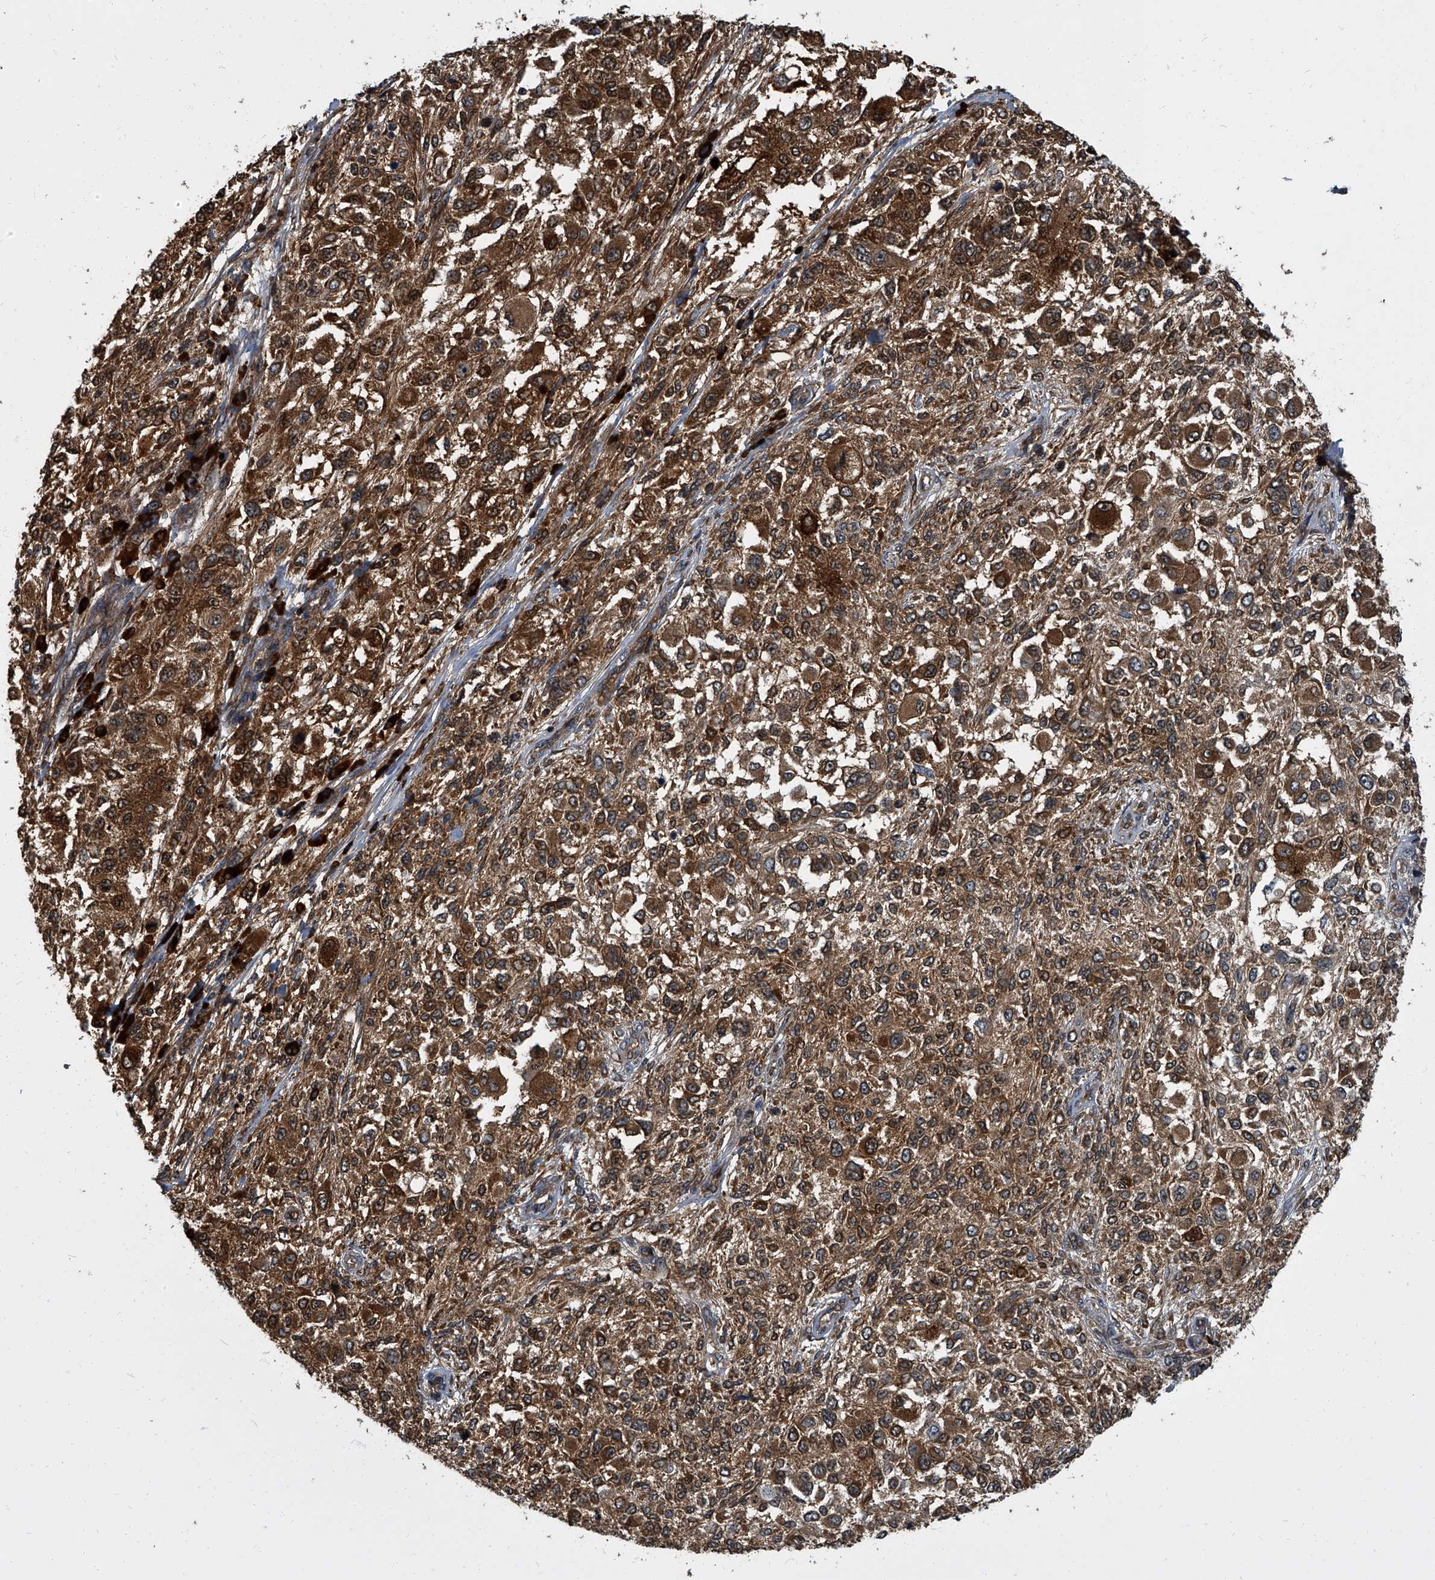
{"staining": {"intensity": "strong", "quantity": ">75%", "location": "cytoplasmic/membranous"}, "tissue": "melanoma", "cell_type": "Tumor cells", "image_type": "cancer", "snomed": [{"axis": "morphology", "description": "Necrosis, NOS"}, {"axis": "morphology", "description": "Malignant melanoma, NOS"}, {"axis": "topography", "description": "Skin"}], "caption": "Immunohistochemical staining of melanoma reveals high levels of strong cytoplasmic/membranous positivity in about >75% of tumor cells. (DAB IHC with brightfield microscopy, high magnification).", "gene": "CDV3", "patient": {"sex": "female", "age": 87}}